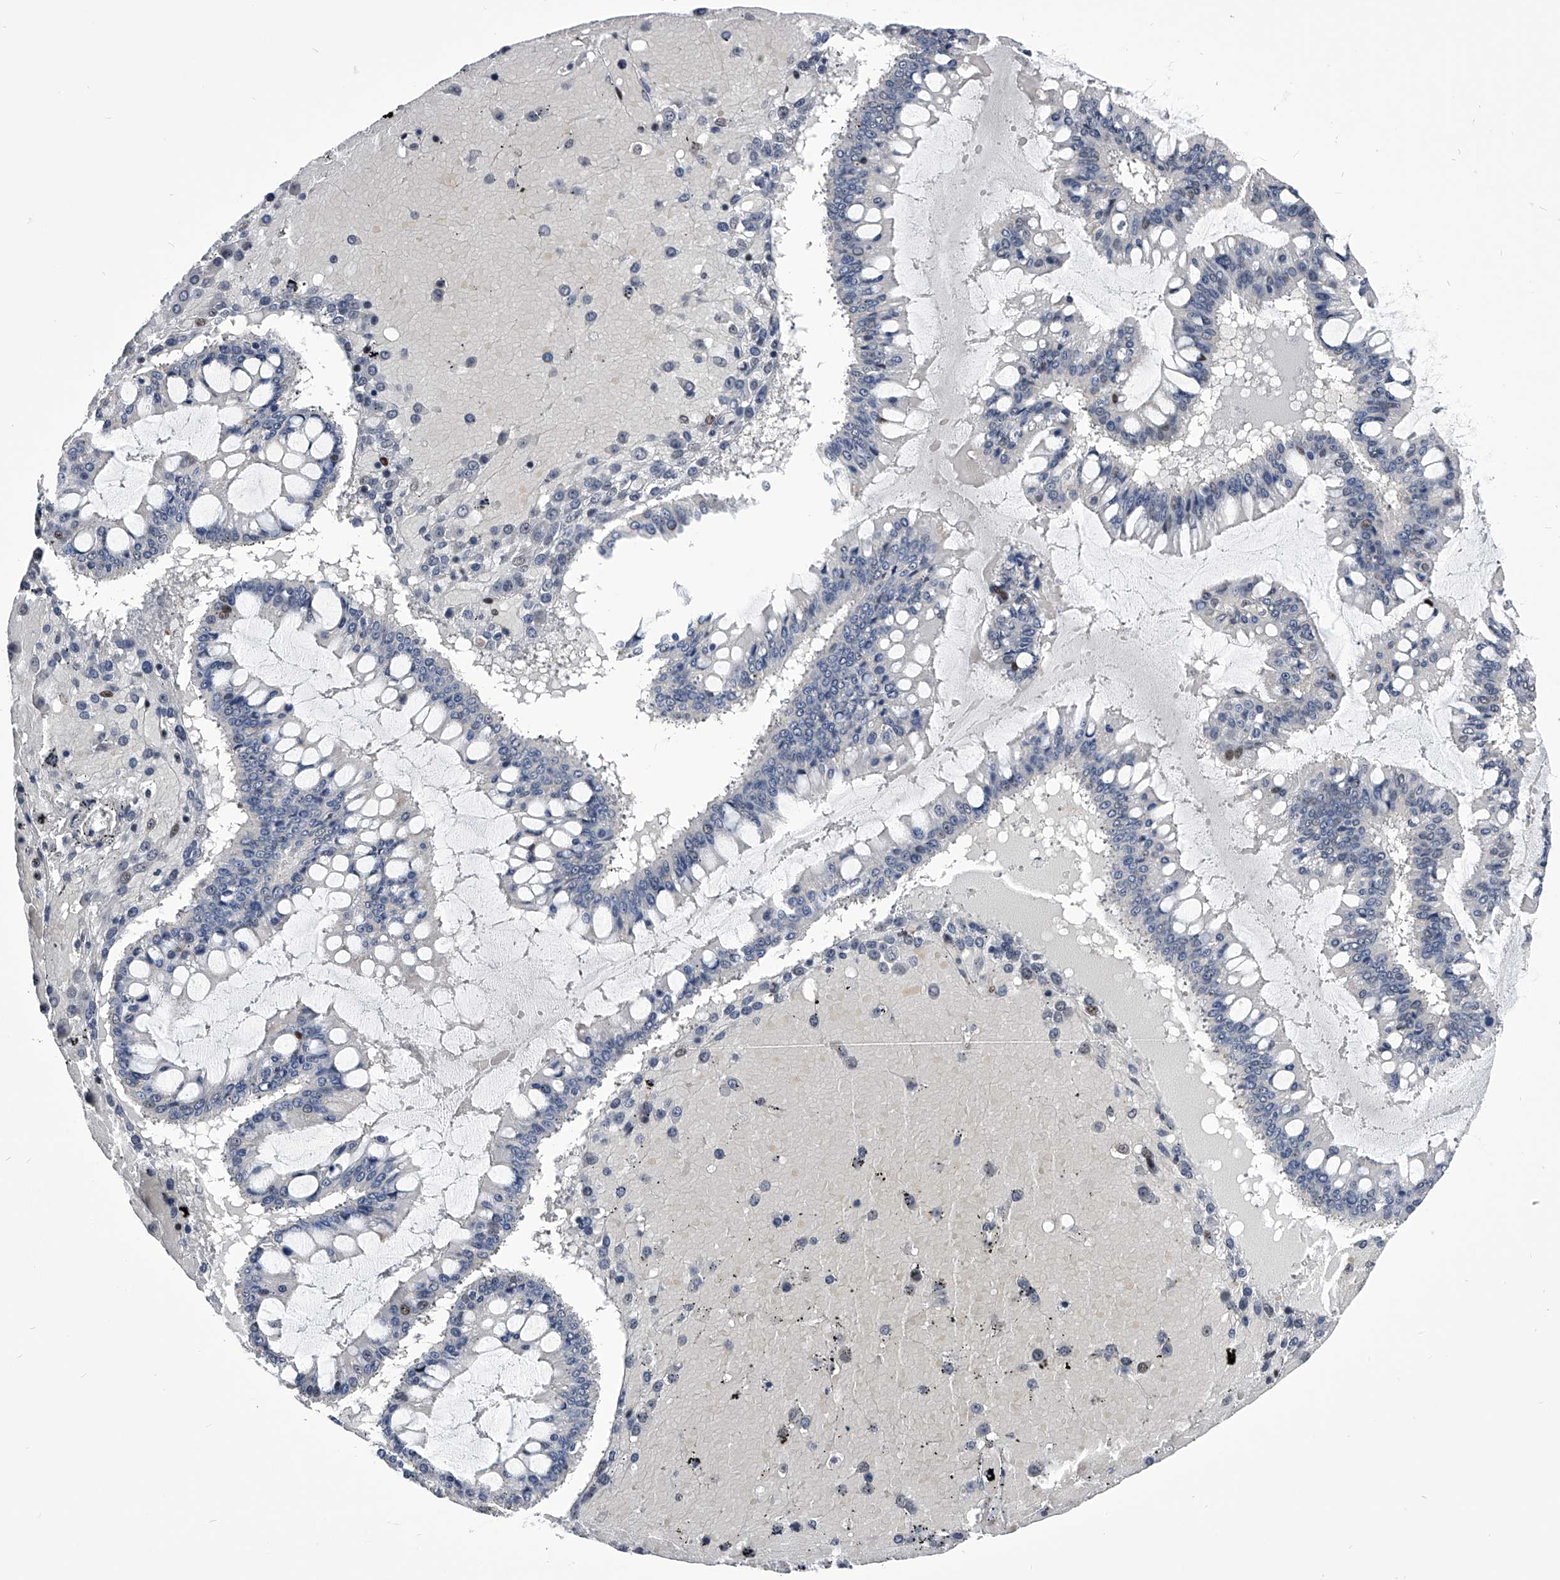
{"staining": {"intensity": "strong", "quantity": "<25%", "location": "nuclear"}, "tissue": "ovarian cancer", "cell_type": "Tumor cells", "image_type": "cancer", "snomed": [{"axis": "morphology", "description": "Cystadenocarcinoma, mucinous, NOS"}, {"axis": "topography", "description": "Ovary"}], "caption": "Ovarian cancer was stained to show a protein in brown. There is medium levels of strong nuclear positivity in approximately <25% of tumor cells.", "gene": "CMTR1", "patient": {"sex": "female", "age": 73}}